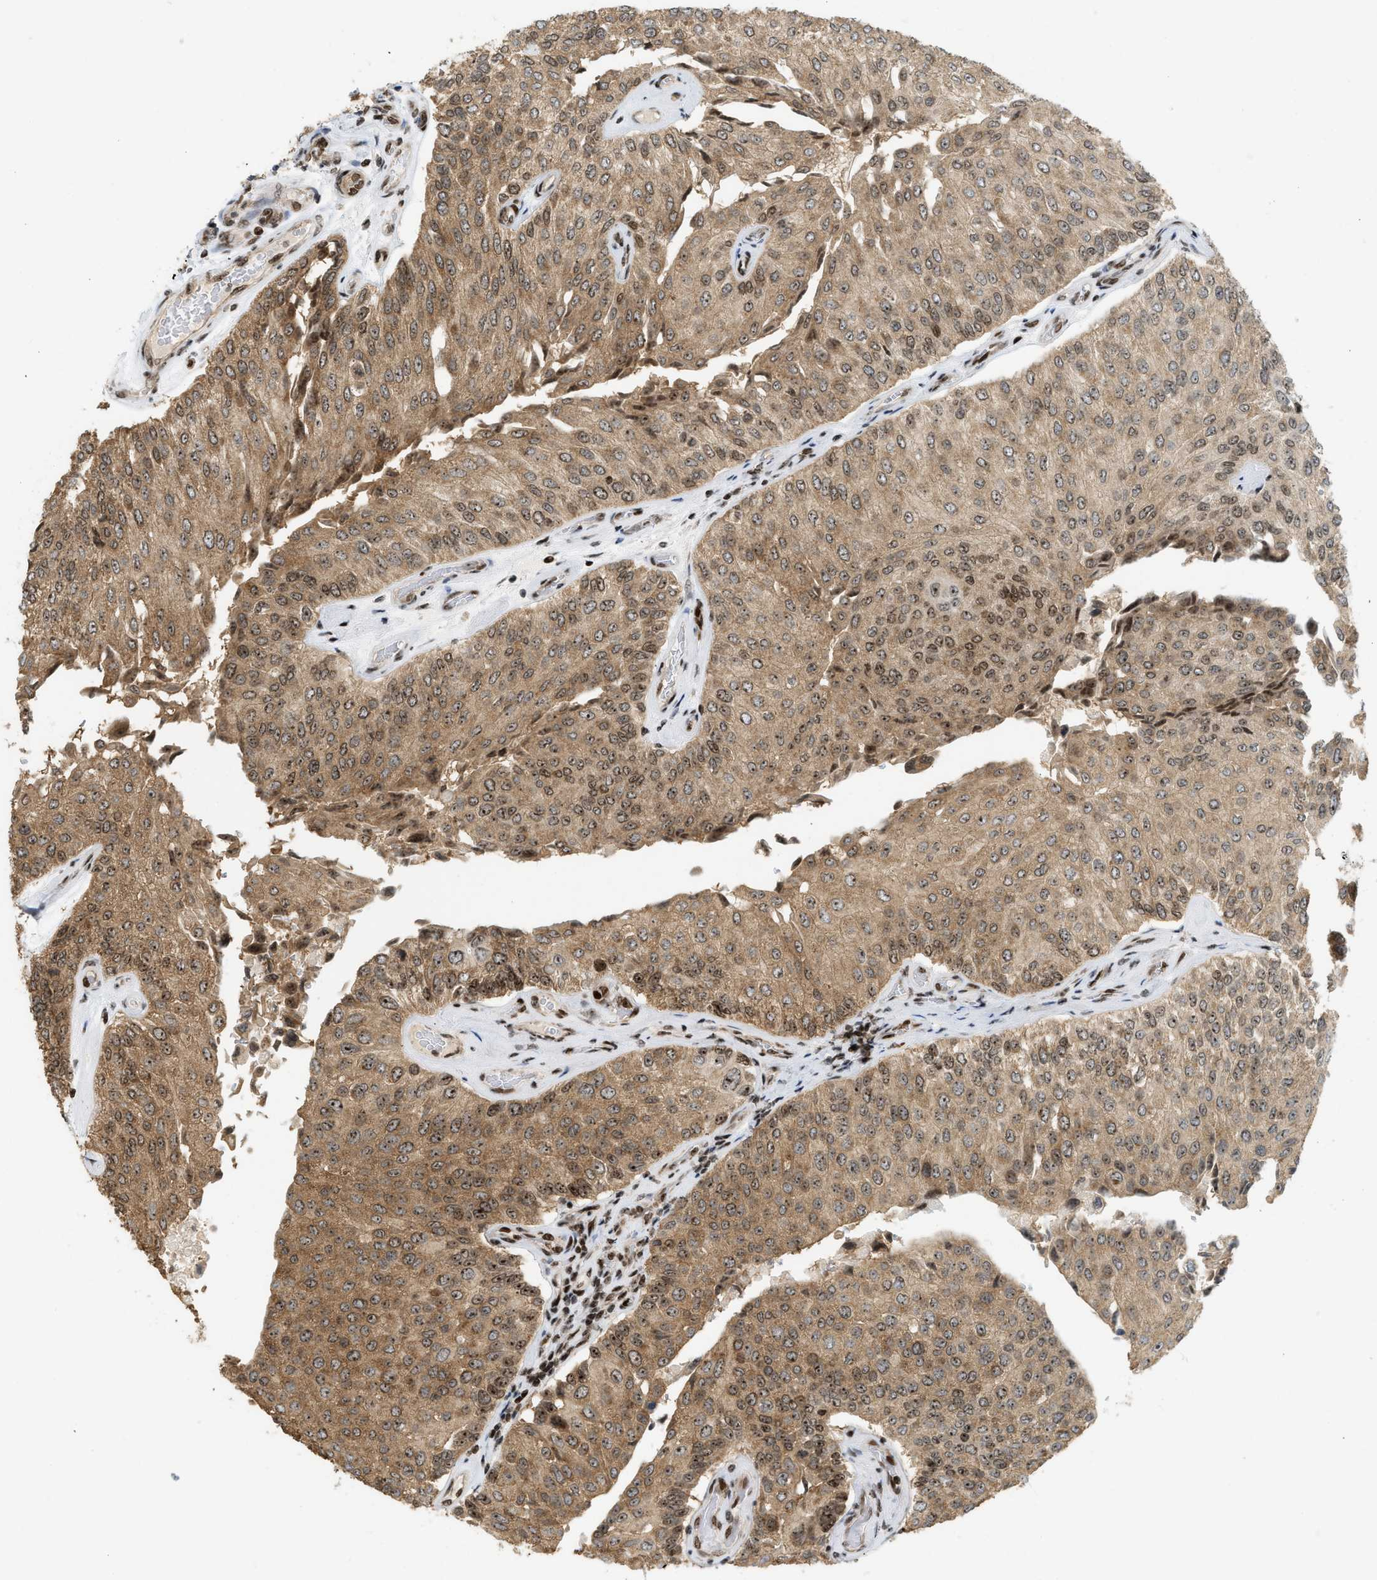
{"staining": {"intensity": "moderate", "quantity": ">75%", "location": "cytoplasmic/membranous,nuclear"}, "tissue": "urothelial cancer", "cell_type": "Tumor cells", "image_type": "cancer", "snomed": [{"axis": "morphology", "description": "Urothelial carcinoma, High grade"}, {"axis": "topography", "description": "Kidney"}, {"axis": "topography", "description": "Urinary bladder"}], "caption": "Brown immunohistochemical staining in high-grade urothelial carcinoma exhibits moderate cytoplasmic/membranous and nuclear positivity in approximately >75% of tumor cells.", "gene": "ZNF22", "patient": {"sex": "male", "age": 77}}